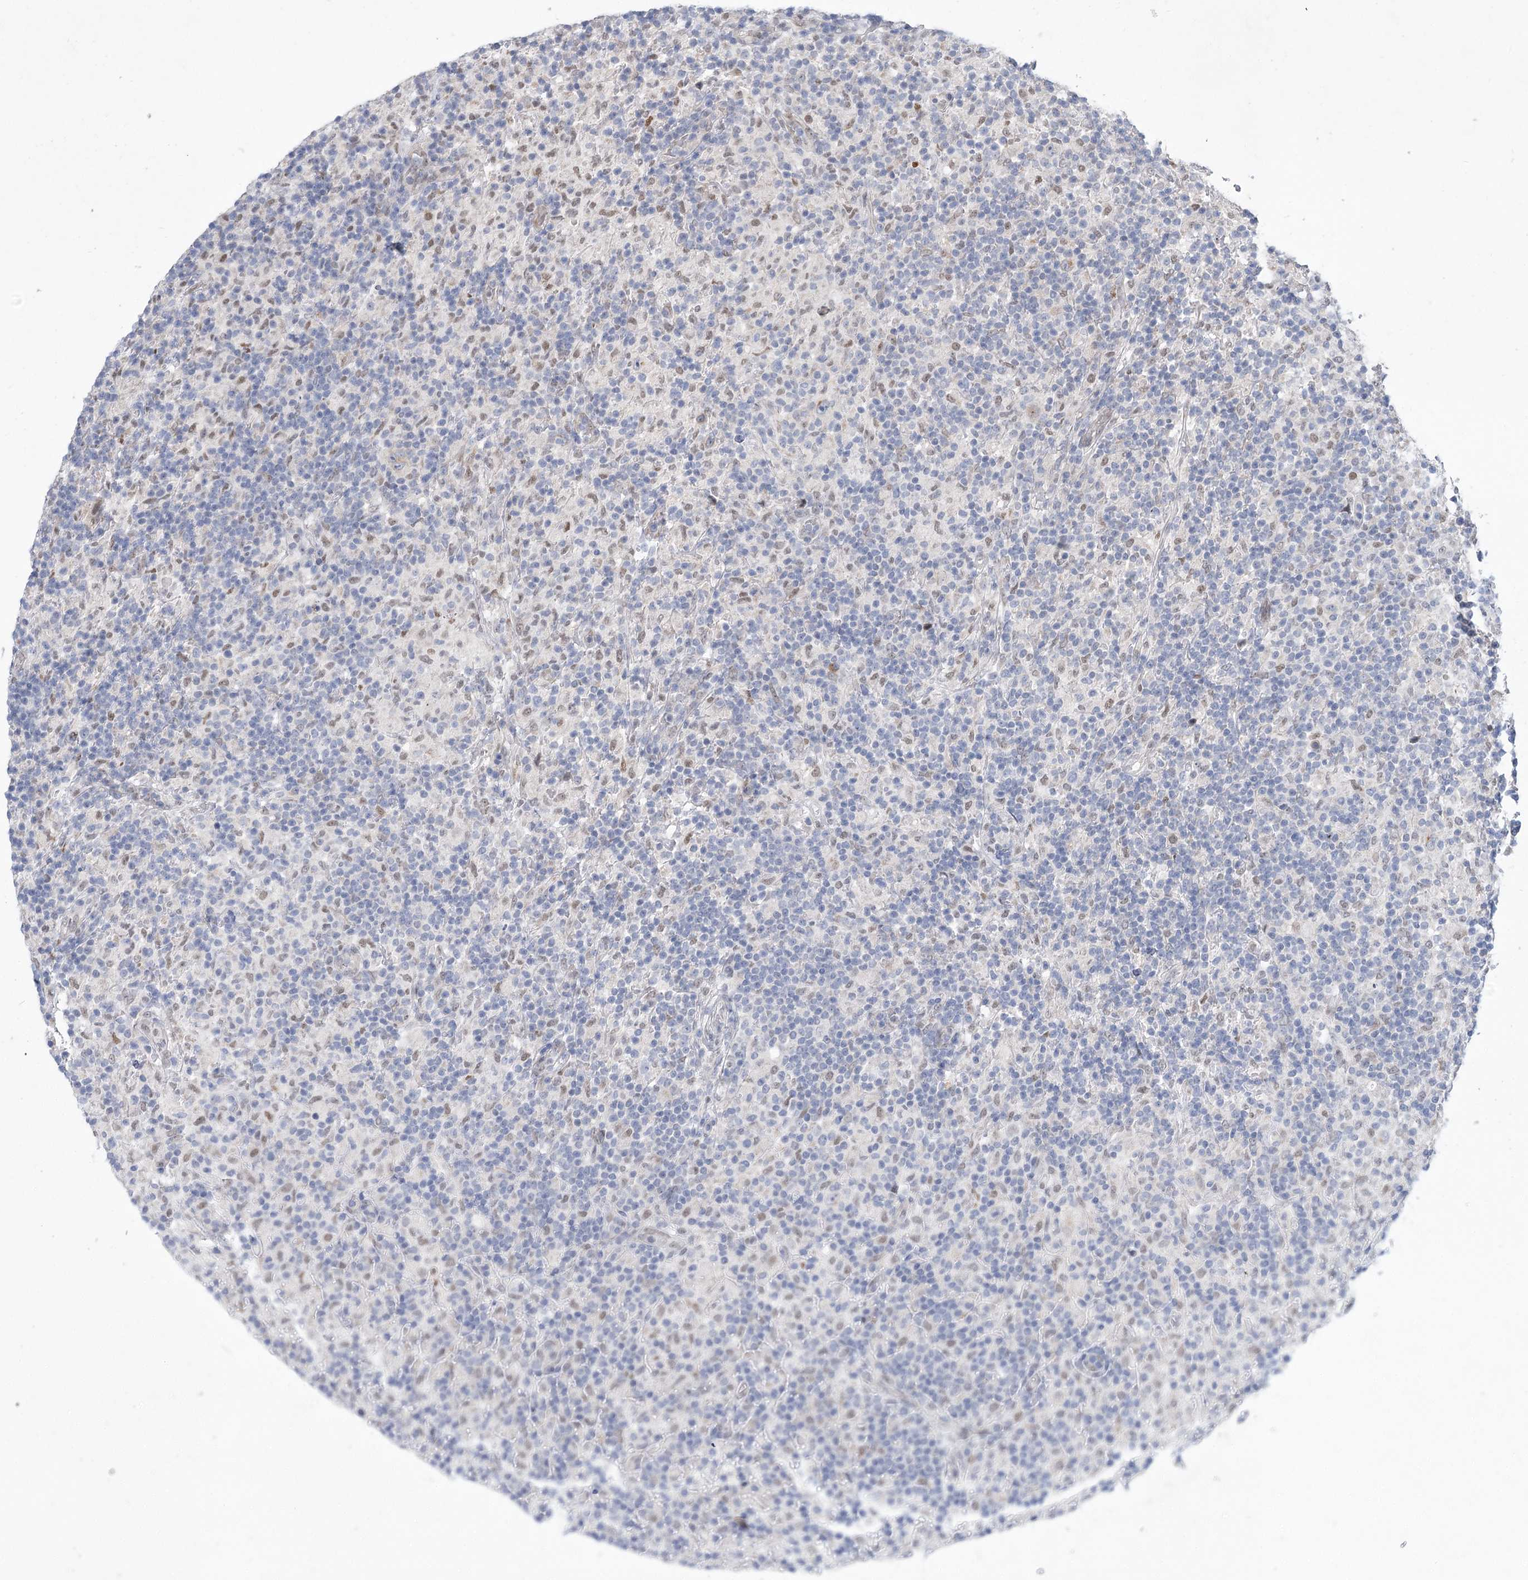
{"staining": {"intensity": "negative", "quantity": "none", "location": "none"}, "tissue": "lymphoma", "cell_type": "Tumor cells", "image_type": "cancer", "snomed": [{"axis": "morphology", "description": "Hodgkin's disease, NOS"}, {"axis": "topography", "description": "Lymph node"}], "caption": "Immunohistochemistry (IHC) histopathology image of lymphoma stained for a protein (brown), which displays no positivity in tumor cells.", "gene": "GCNT4", "patient": {"sex": "male", "age": 70}}